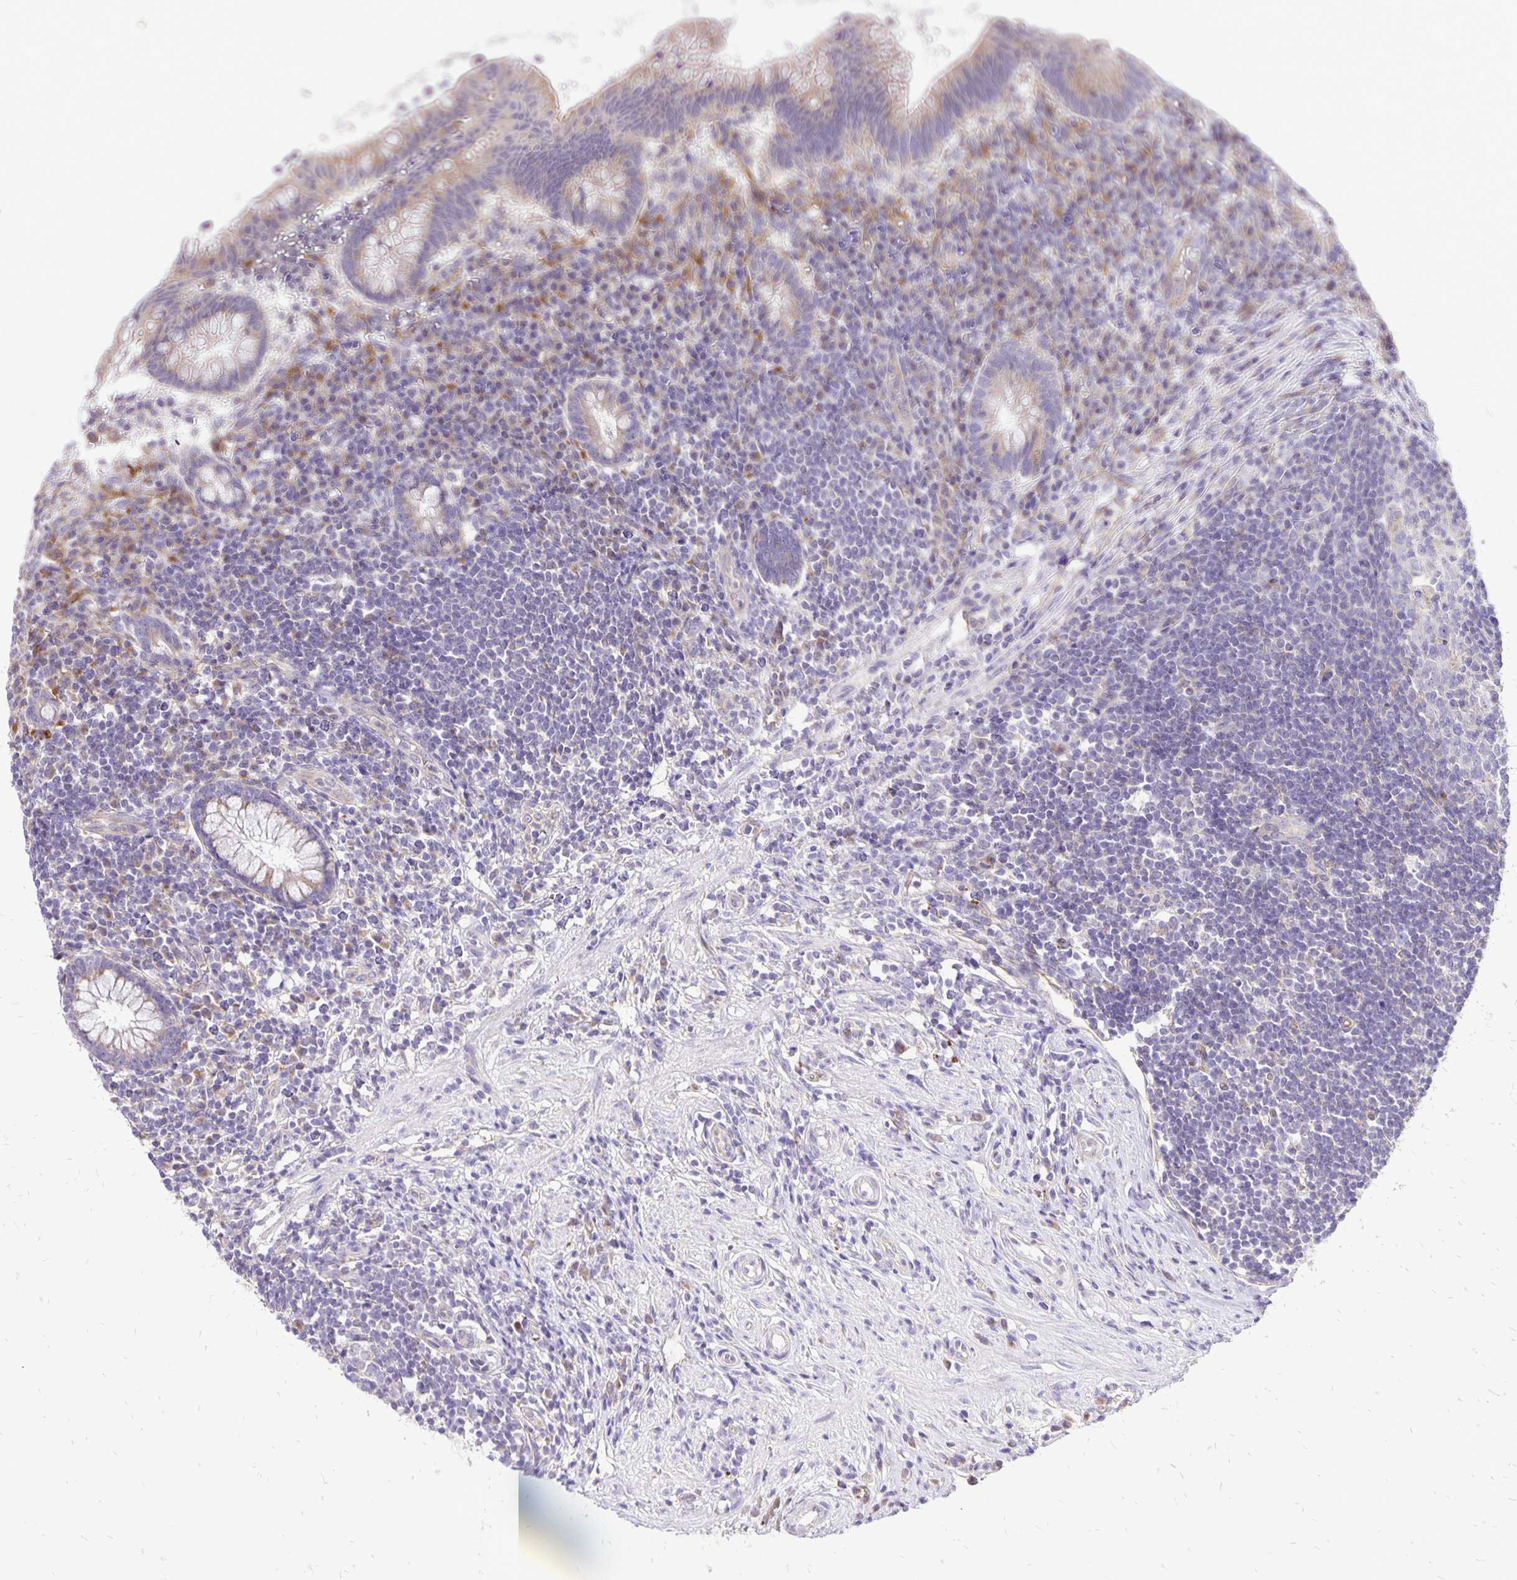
{"staining": {"intensity": "weak", "quantity": ">75%", "location": "cytoplasmic/membranous"}, "tissue": "appendix", "cell_type": "Glandular cells", "image_type": "normal", "snomed": [{"axis": "morphology", "description": "Normal tissue, NOS"}, {"axis": "topography", "description": "Appendix"}], "caption": "Appendix stained with a brown dye exhibits weak cytoplasmic/membranous positive positivity in about >75% of glandular cells.", "gene": "EIF5A", "patient": {"sex": "female", "age": 56}}